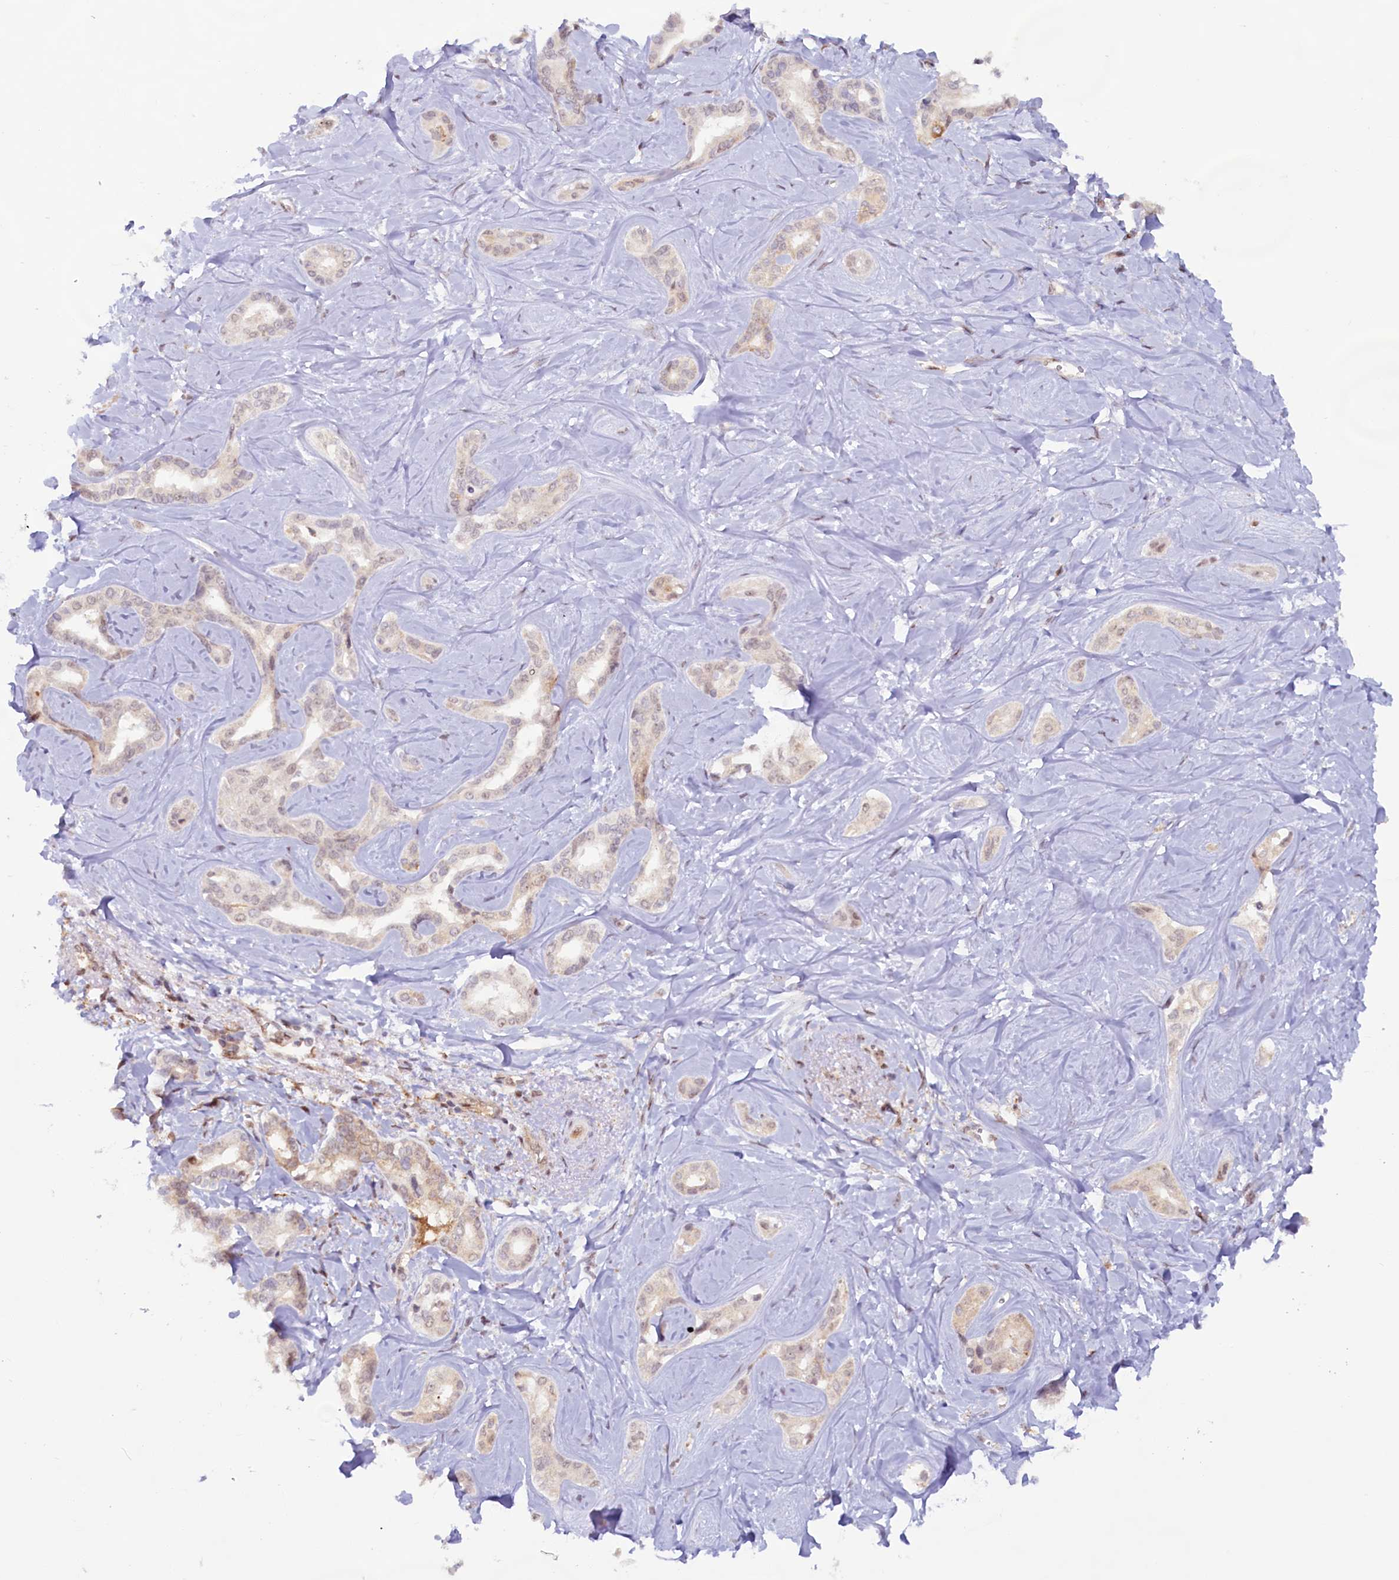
{"staining": {"intensity": "weak", "quantity": "25%-75%", "location": "cytoplasmic/membranous,nuclear"}, "tissue": "liver cancer", "cell_type": "Tumor cells", "image_type": "cancer", "snomed": [{"axis": "morphology", "description": "Cholangiocarcinoma"}, {"axis": "topography", "description": "Liver"}], "caption": "Approximately 25%-75% of tumor cells in liver cholangiocarcinoma display weak cytoplasmic/membranous and nuclear protein positivity as visualized by brown immunohistochemical staining.", "gene": "C1D", "patient": {"sex": "female", "age": 77}}